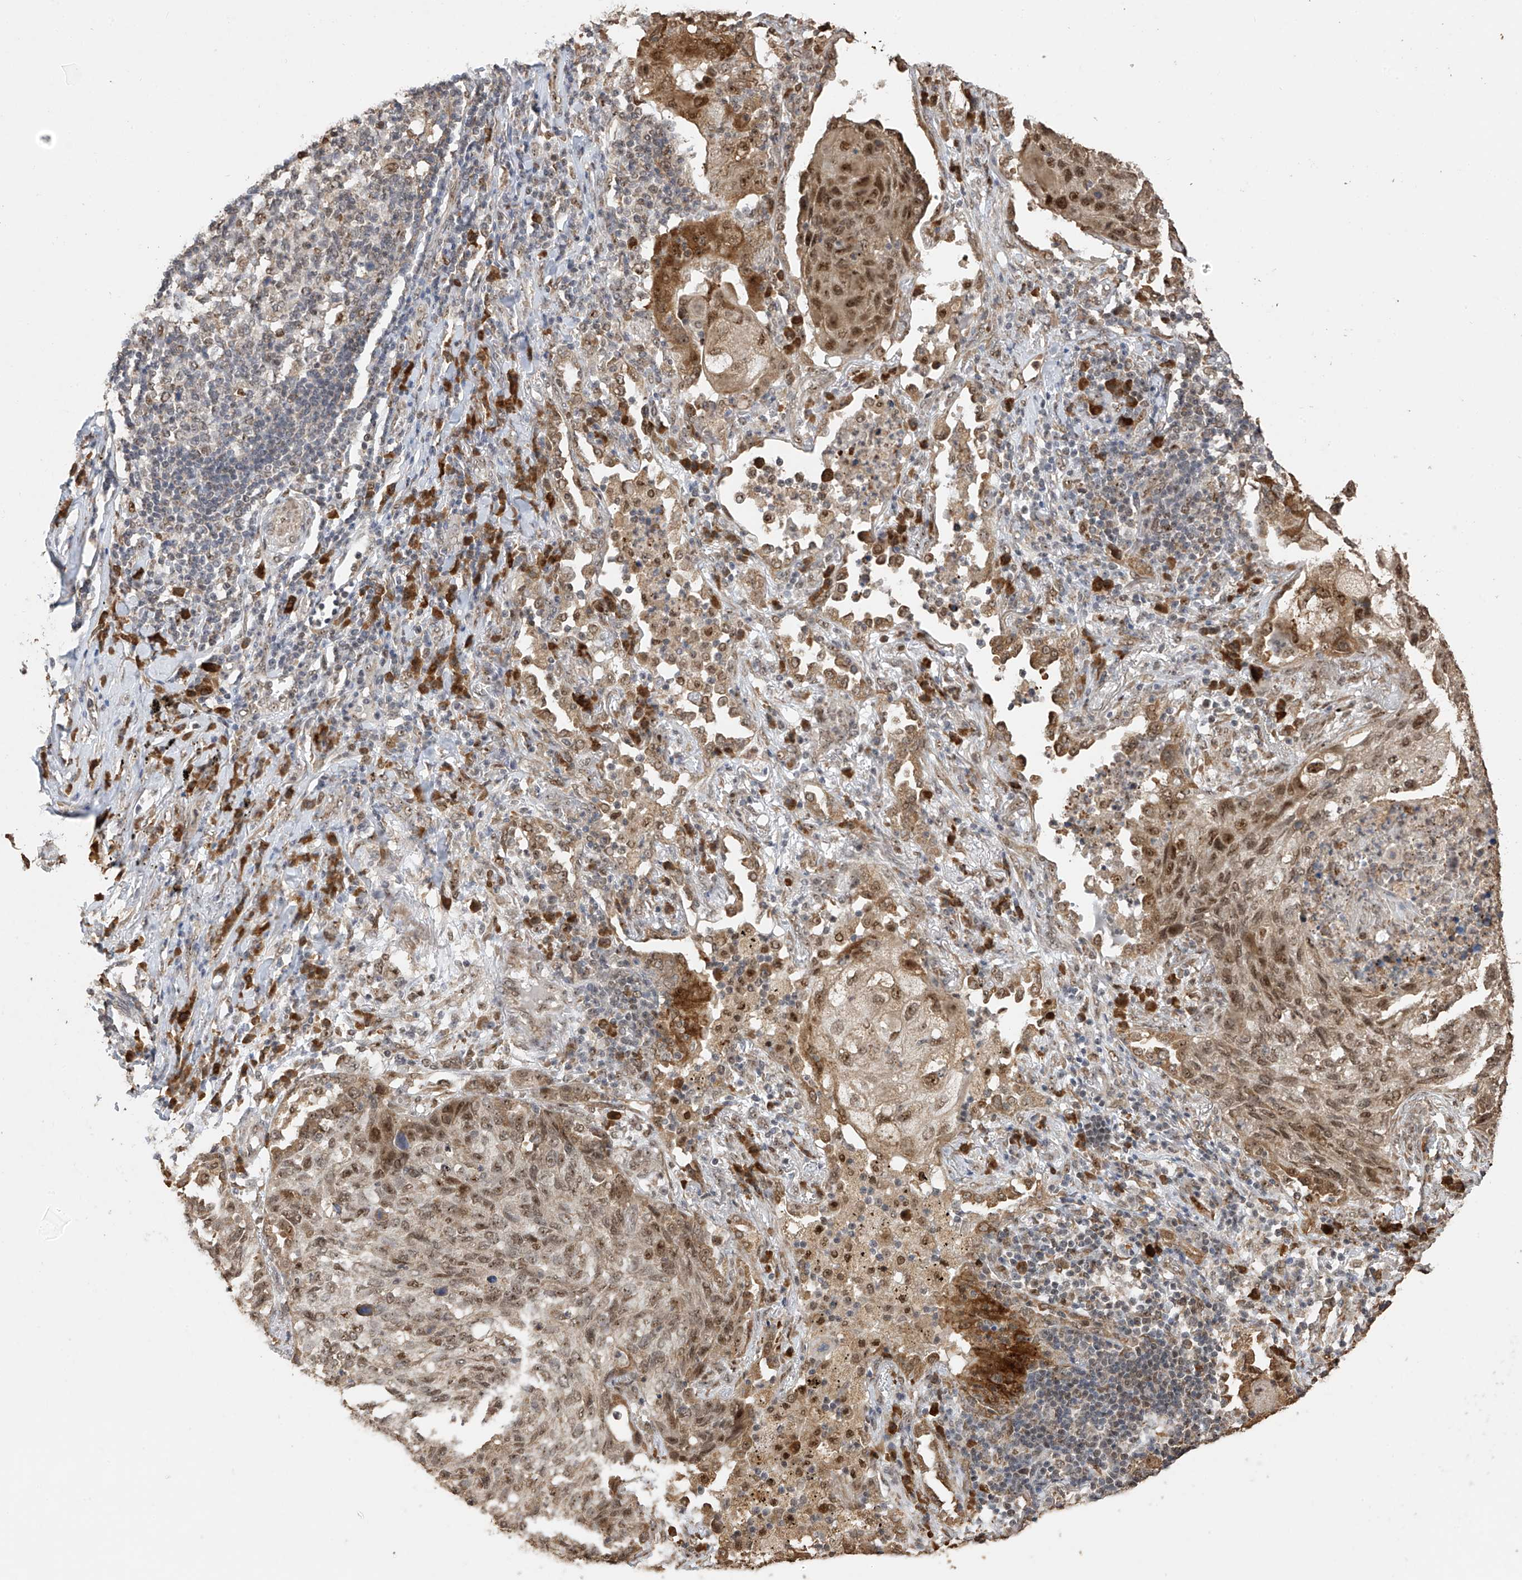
{"staining": {"intensity": "moderate", "quantity": ">75%", "location": "cytoplasmic/membranous,nuclear"}, "tissue": "lung cancer", "cell_type": "Tumor cells", "image_type": "cancer", "snomed": [{"axis": "morphology", "description": "Squamous cell carcinoma, NOS"}, {"axis": "topography", "description": "Lung"}], "caption": "Lung cancer (squamous cell carcinoma) was stained to show a protein in brown. There is medium levels of moderate cytoplasmic/membranous and nuclear positivity in approximately >75% of tumor cells.", "gene": "ERLEC1", "patient": {"sex": "female", "age": 63}}